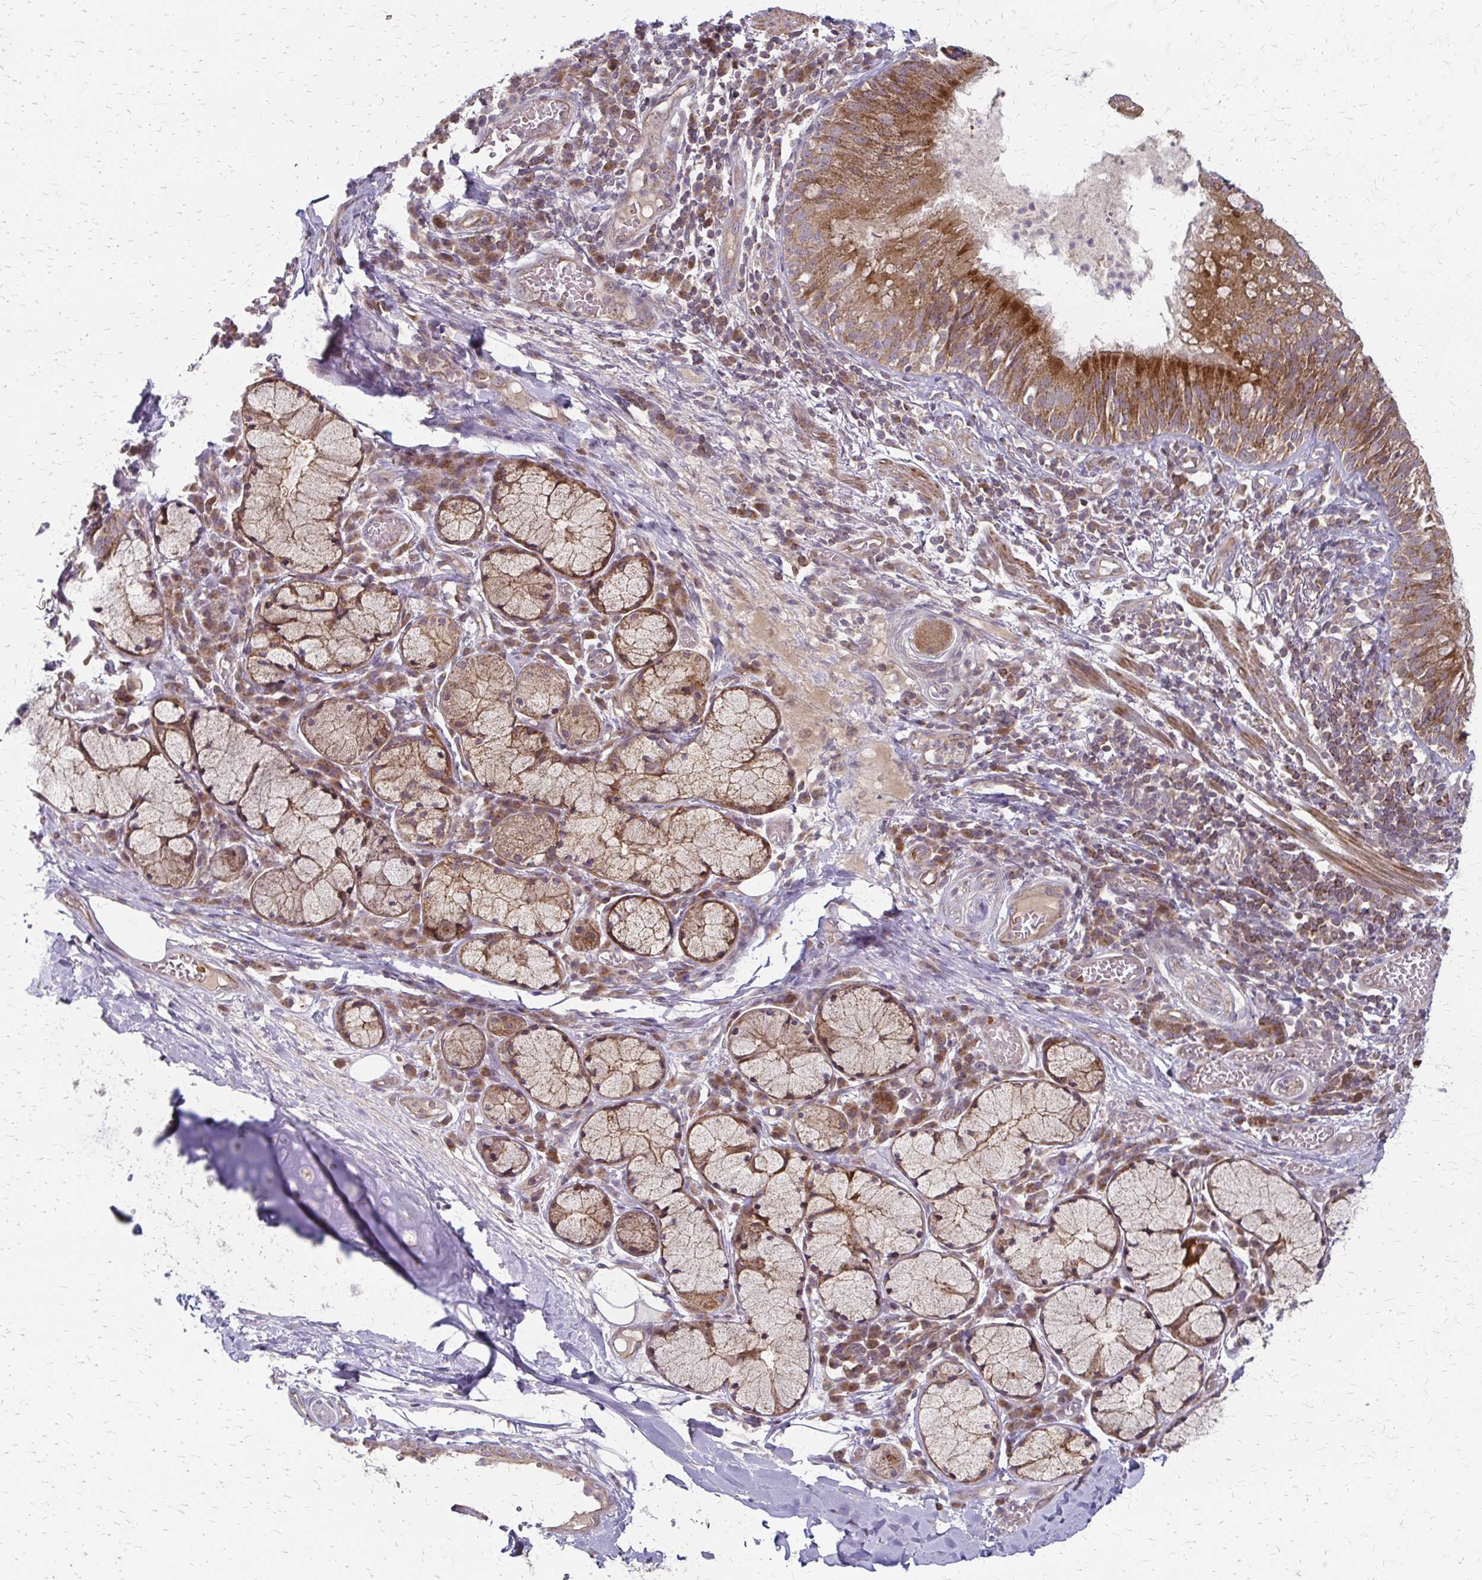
{"staining": {"intensity": "weak", "quantity": "25%-75%", "location": "cytoplasmic/membranous"}, "tissue": "soft tissue", "cell_type": "Chondrocytes", "image_type": "normal", "snomed": [{"axis": "morphology", "description": "Normal tissue, NOS"}, {"axis": "topography", "description": "Cartilage tissue"}, {"axis": "topography", "description": "Bronchus"}], "caption": "This histopathology image exhibits unremarkable soft tissue stained with immunohistochemistry (IHC) to label a protein in brown. The cytoplasmic/membranous of chondrocytes show weak positivity for the protein. Nuclei are counter-stained blue.", "gene": "ZNF383", "patient": {"sex": "male", "age": 56}}